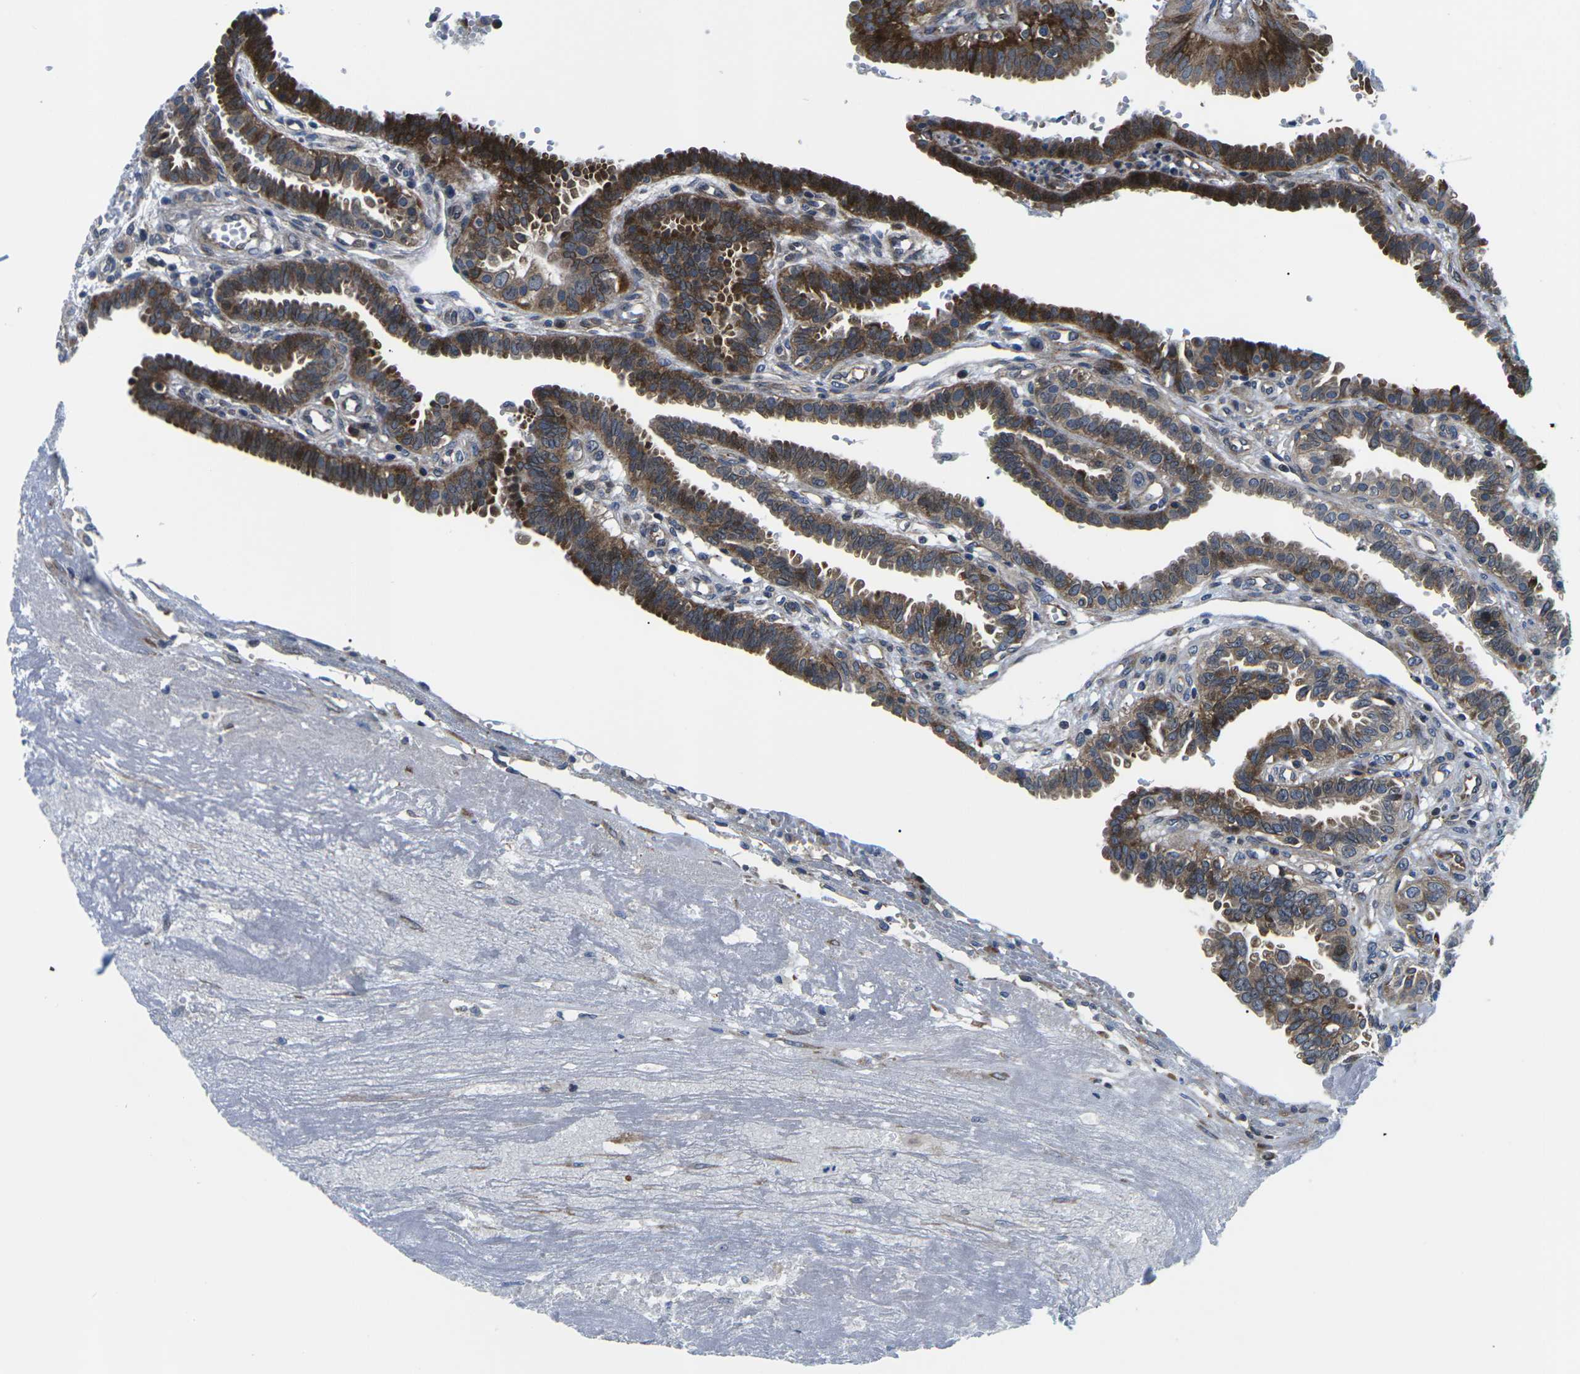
{"staining": {"intensity": "moderate", "quantity": ">75%", "location": "cytoplasmic/membranous"}, "tissue": "fallopian tube", "cell_type": "Glandular cells", "image_type": "normal", "snomed": [{"axis": "morphology", "description": "Normal tissue, NOS"}, {"axis": "topography", "description": "Fallopian tube"}, {"axis": "topography", "description": "Placenta"}], "caption": "Immunohistochemistry staining of benign fallopian tube, which demonstrates medium levels of moderate cytoplasmic/membranous positivity in about >75% of glandular cells indicating moderate cytoplasmic/membranous protein positivity. The staining was performed using DAB (brown) for protein detection and nuclei were counterstained in hematoxylin (blue).", "gene": "EIF4E", "patient": {"sex": "female", "age": 34}}